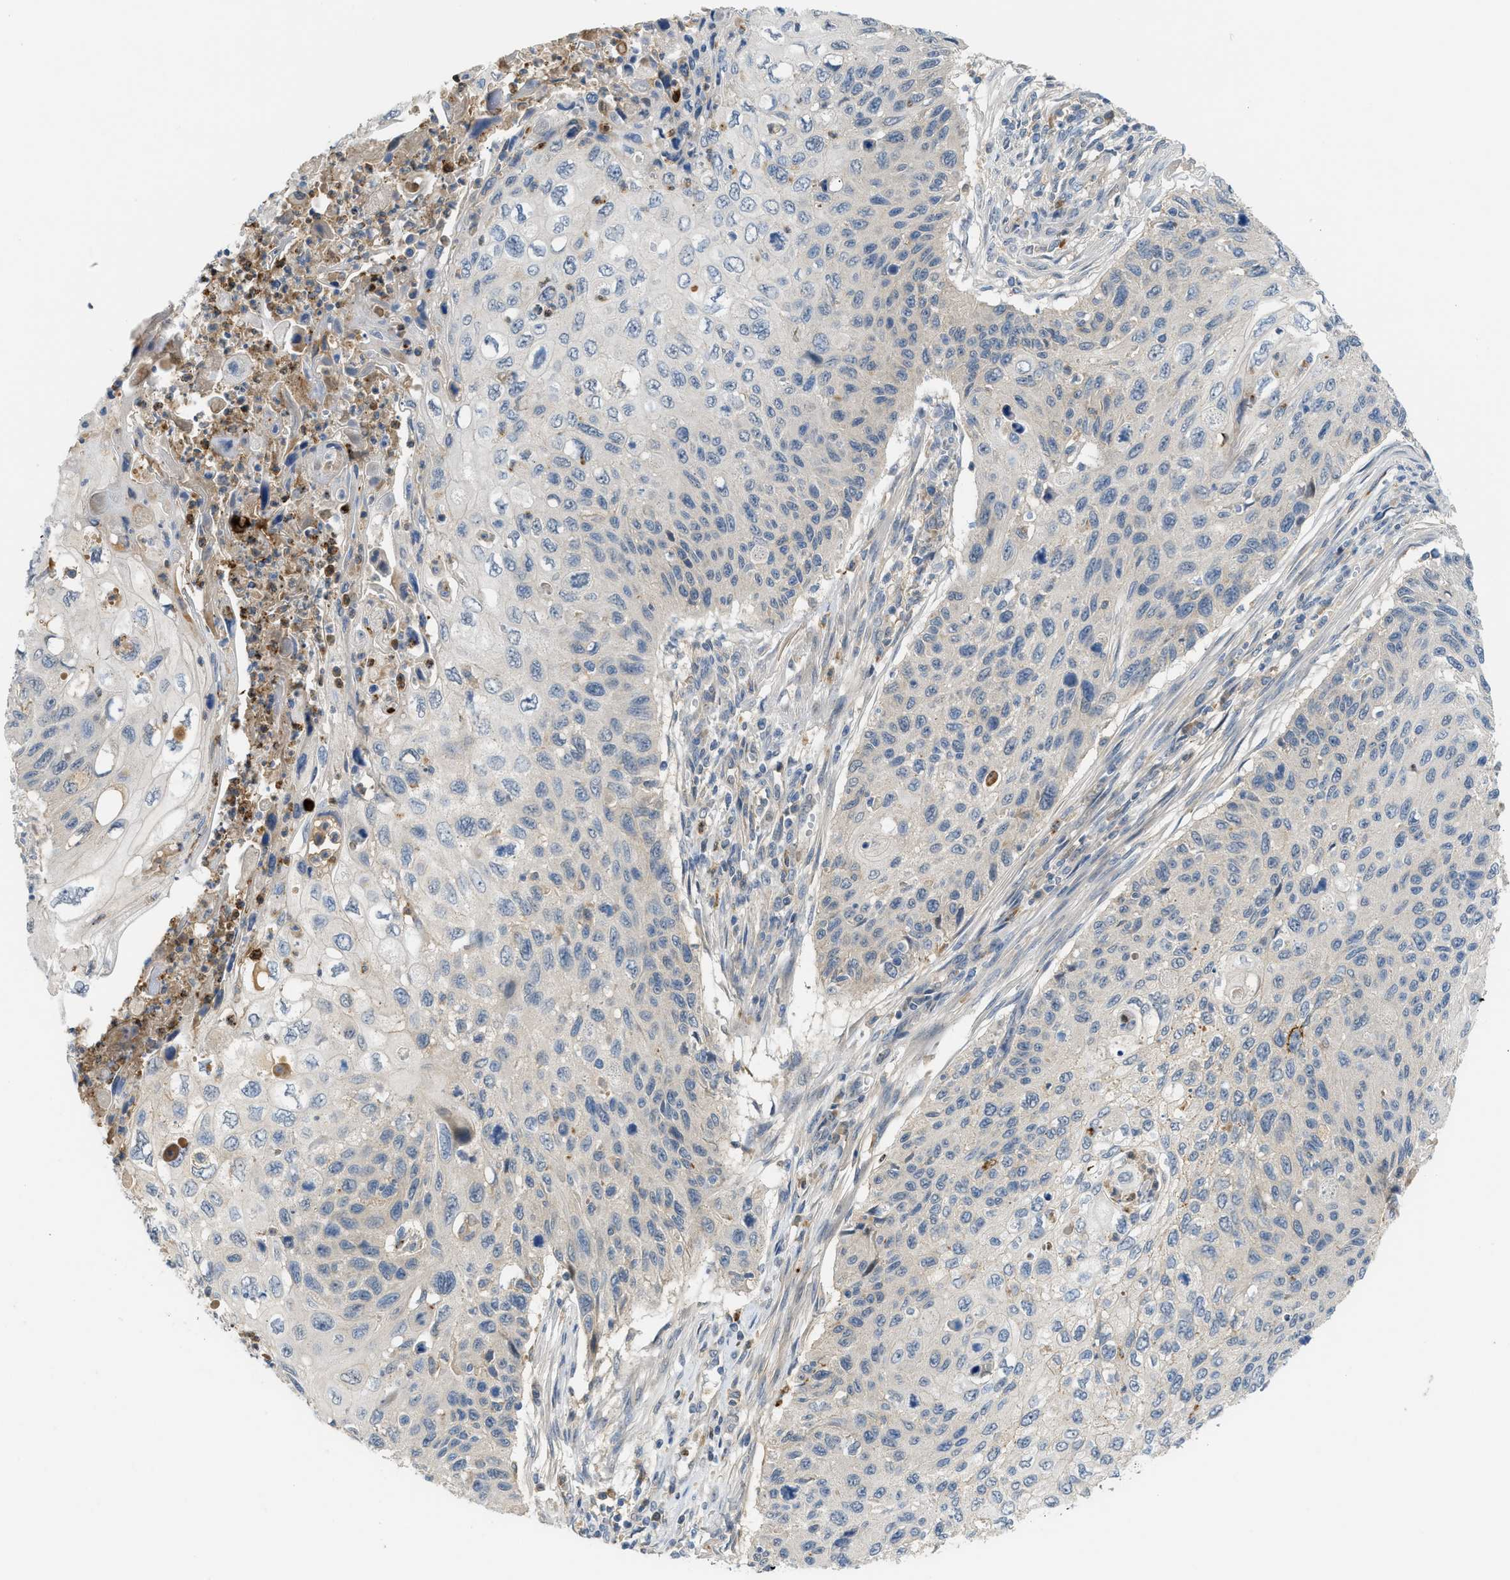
{"staining": {"intensity": "negative", "quantity": "none", "location": "none"}, "tissue": "cervical cancer", "cell_type": "Tumor cells", "image_type": "cancer", "snomed": [{"axis": "morphology", "description": "Squamous cell carcinoma, NOS"}, {"axis": "topography", "description": "Cervix"}], "caption": "DAB immunohistochemical staining of cervical cancer (squamous cell carcinoma) demonstrates no significant expression in tumor cells. Brightfield microscopy of IHC stained with DAB (3,3'-diaminobenzidine) (brown) and hematoxylin (blue), captured at high magnification.", "gene": "RHBDF2", "patient": {"sex": "female", "age": 70}}